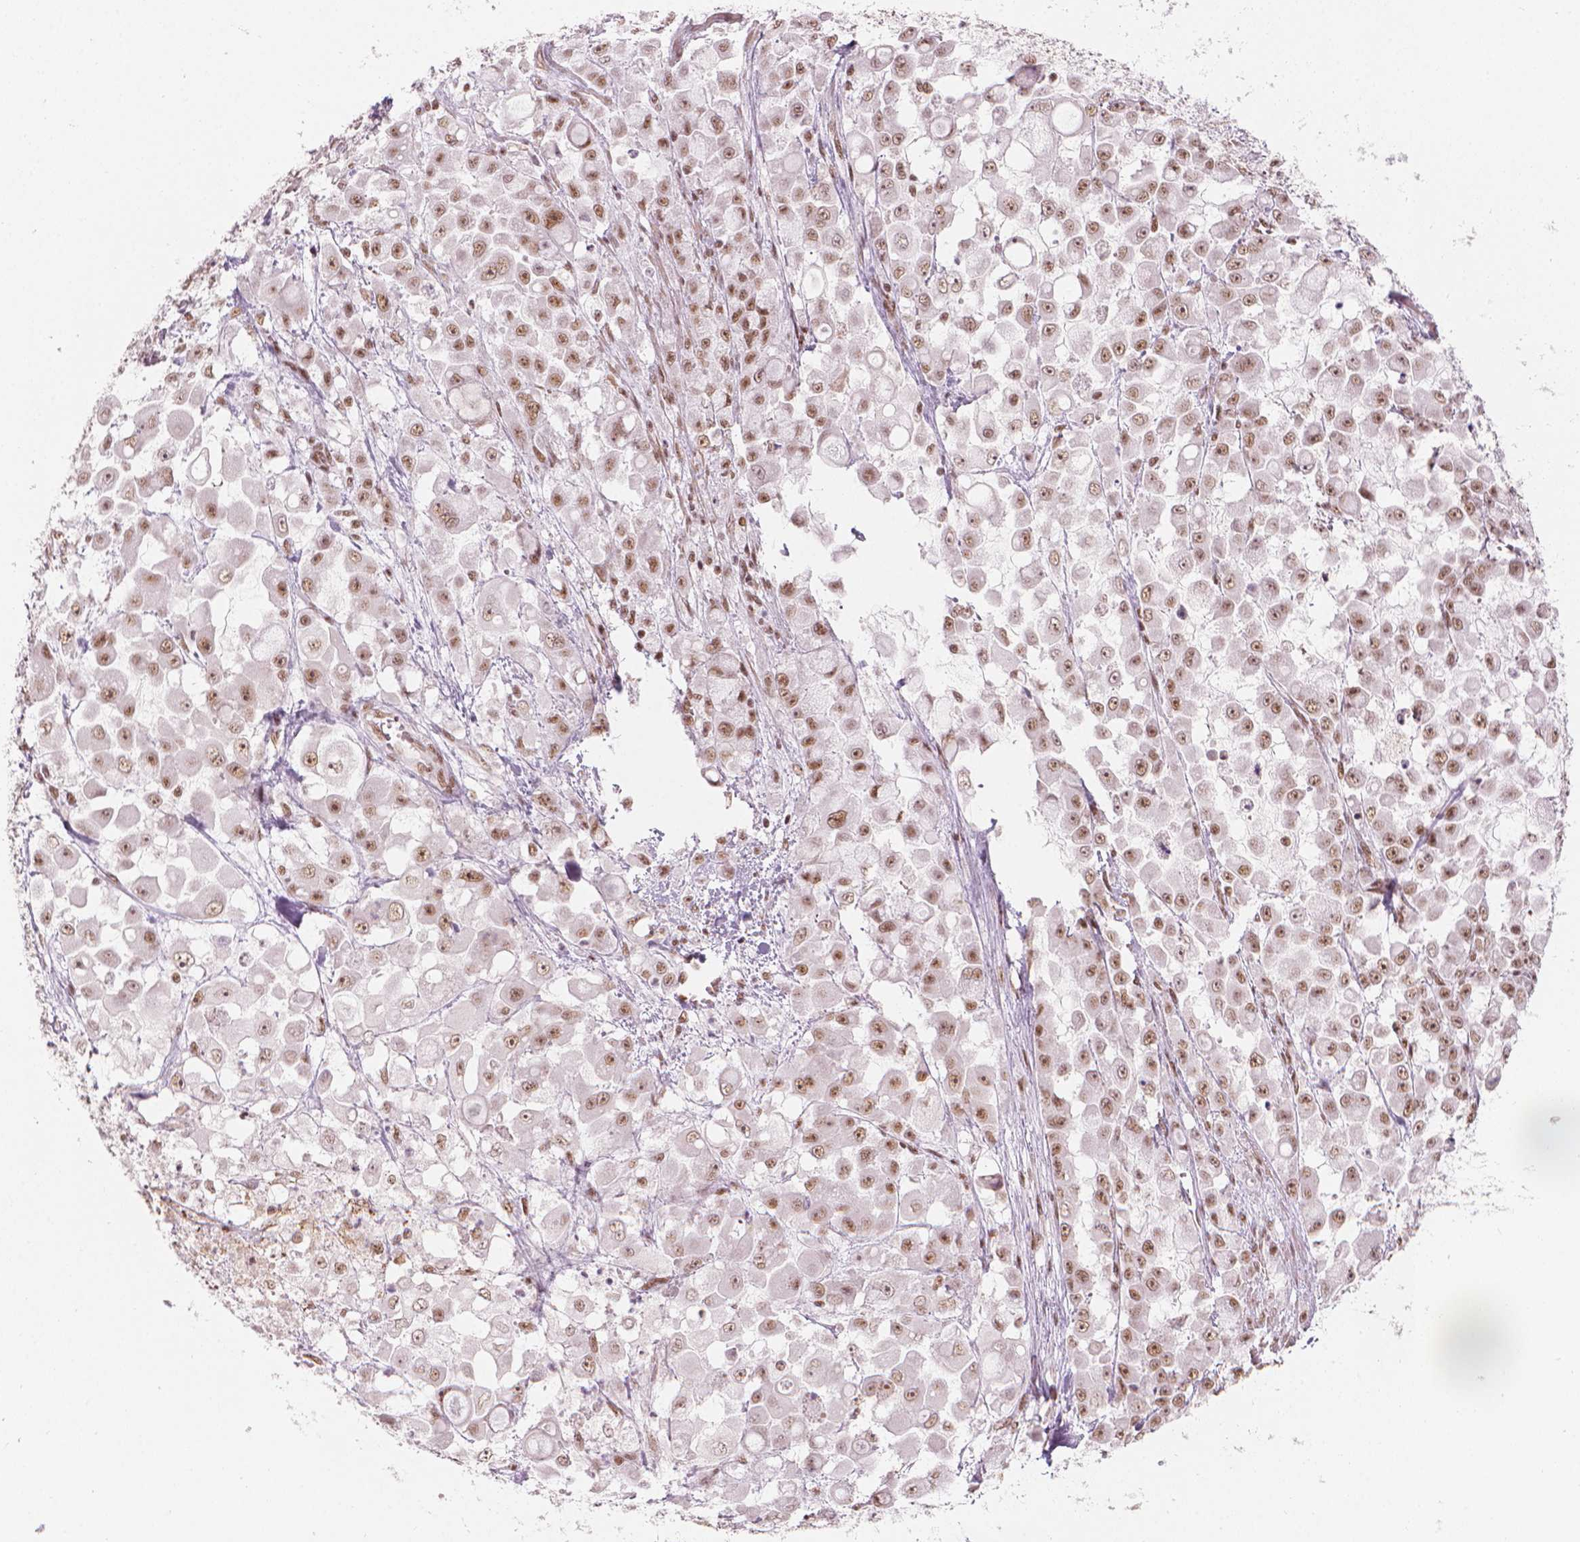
{"staining": {"intensity": "moderate", "quantity": "25%-75%", "location": "nuclear"}, "tissue": "stomach cancer", "cell_type": "Tumor cells", "image_type": "cancer", "snomed": [{"axis": "morphology", "description": "Adenocarcinoma, NOS"}, {"axis": "topography", "description": "Stomach"}], "caption": "Stomach cancer (adenocarcinoma) stained with DAB IHC exhibits medium levels of moderate nuclear staining in about 25%-75% of tumor cells. (DAB IHC, brown staining for protein, blue staining for nuclei).", "gene": "ELF2", "patient": {"sex": "female", "age": 76}}